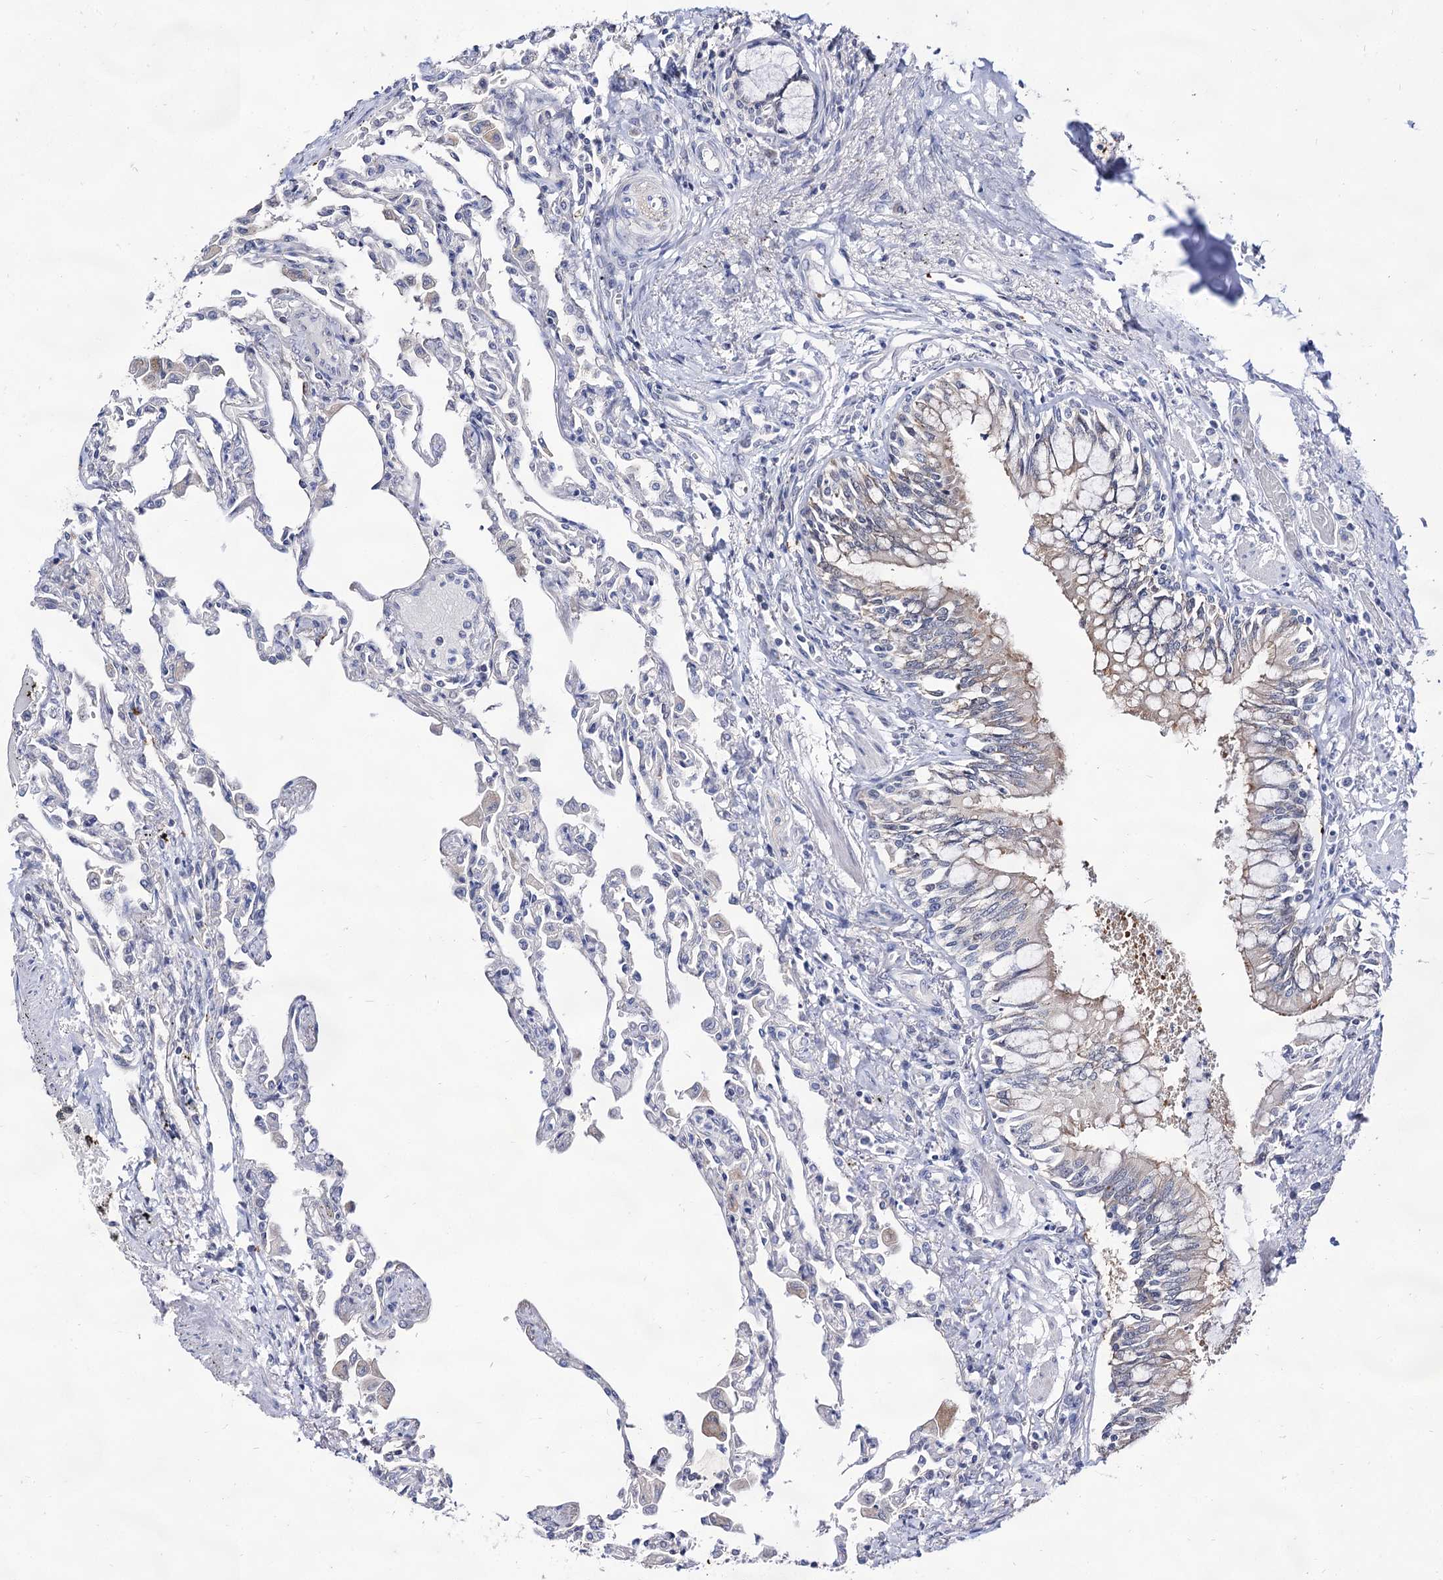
{"staining": {"intensity": "negative", "quantity": "none", "location": "none"}, "tissue": "lung", "cell_type": "Alveolar cells", "image_type": "normal", "snomed": [{"axis": "morphology", "description": "Normal tissue, NOS"}, {"axis": "topography", "description": "Bronchus"}, {"axis": "topography", "description": "Lung"}], "caption": "Immunohistochemistry (IHC) photomicrograph of benign lung: human lung stained with DAB (3,3'-diaminobenzidine) displays no significant protein expression in alveolar cells.", "gene": "ARFIP2", "patient": {"sex": "female", "age": 49}}